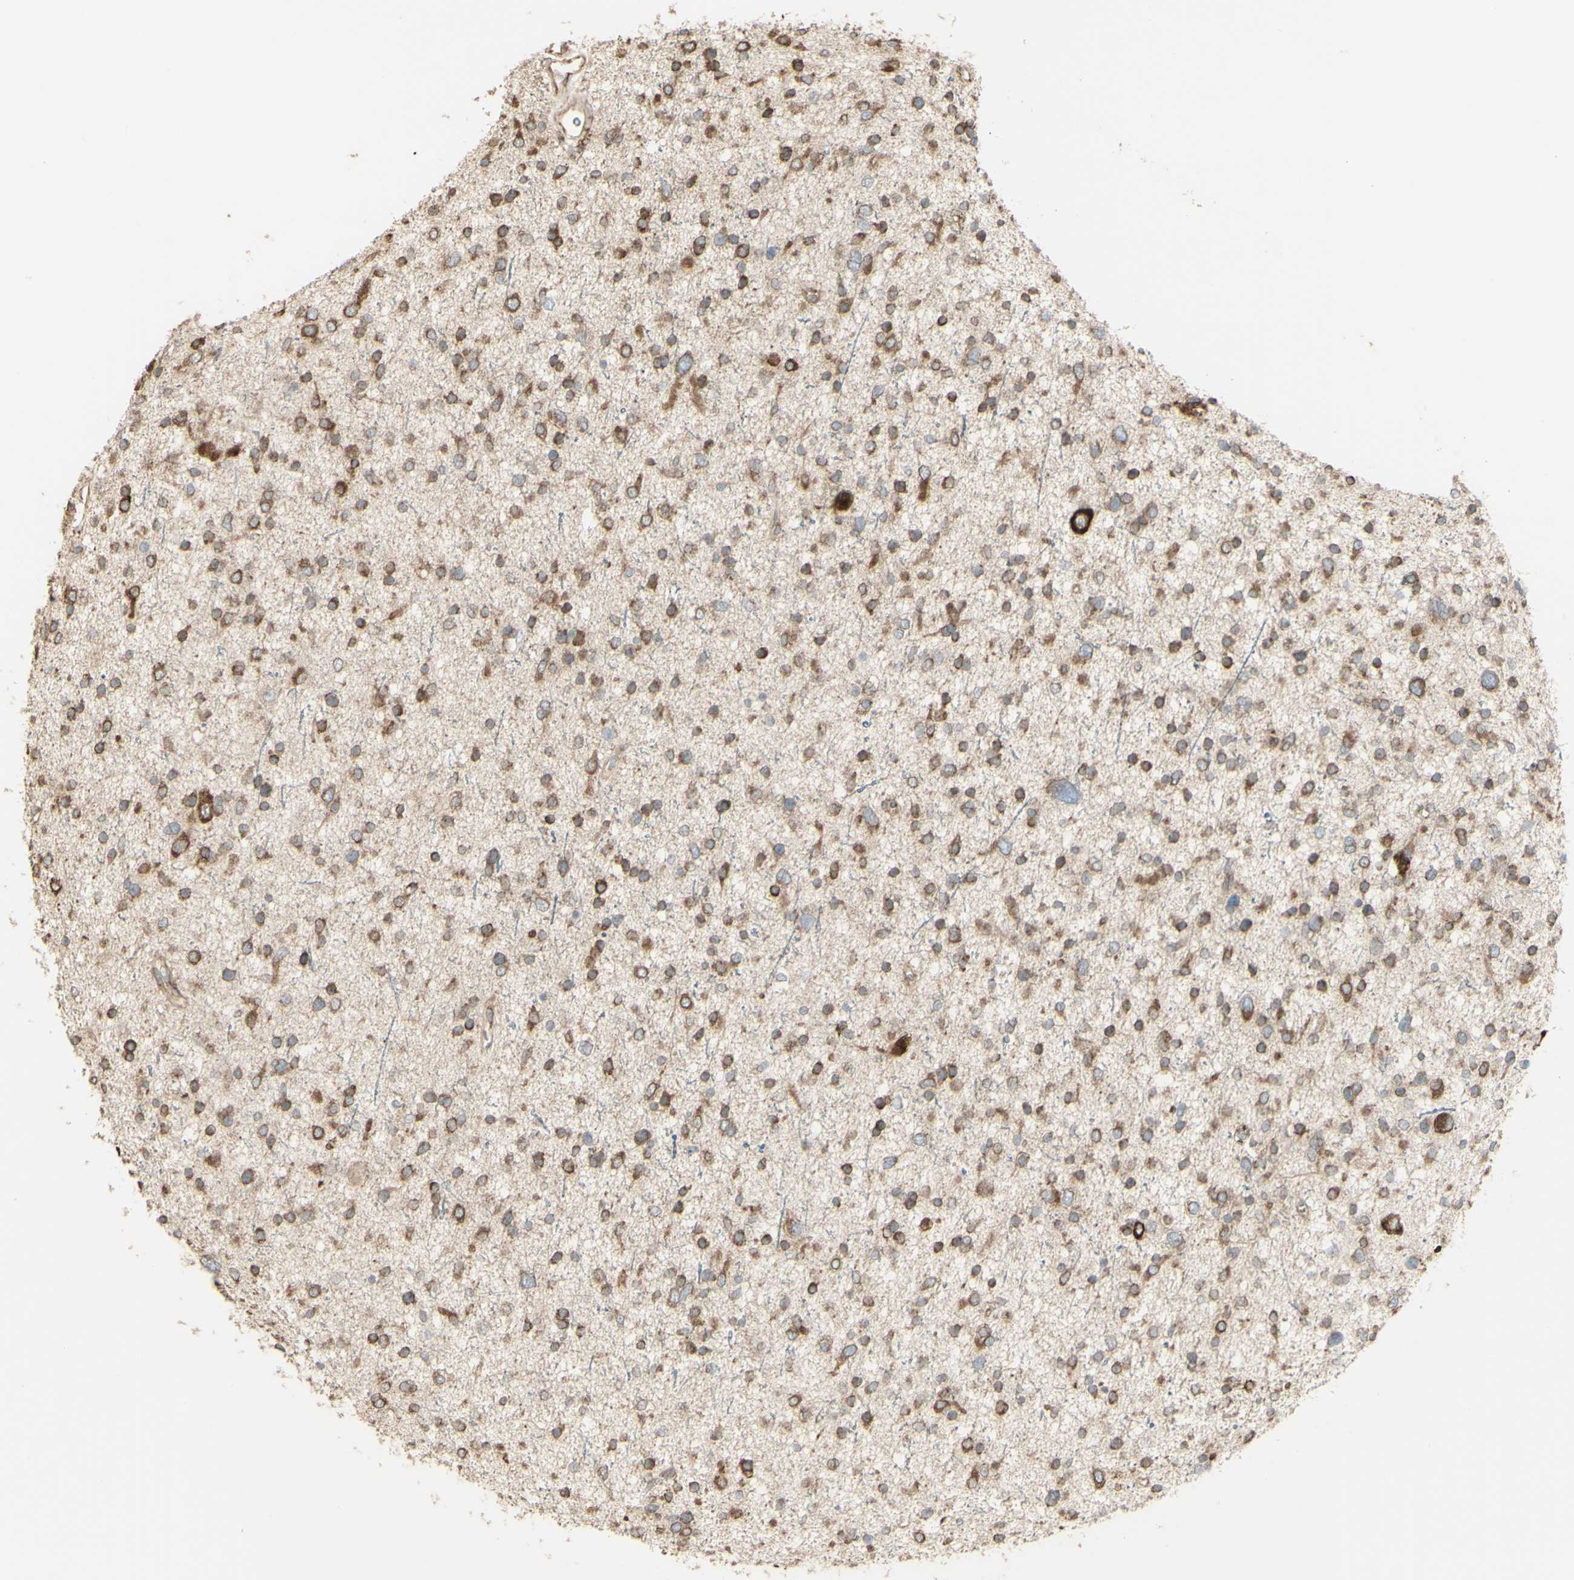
{"staining": {"intensity": "moderate", "quantity": ">75%", "location": "cytoplasmic/membranous"}, "tissue": "glioma", "cell_type": "Tumor cells", "image_type": "cancer", "snomed": [{"axis": "morphology", "description": "Glioma, malignant, Low grade"}, {"axis": "topography", "description": "Brain"}], "caption": "There is medium levels of moderate cytoplasmic/membranous positivity in tumor cells of low-grade glioma (malignant), as demonstrated by immunohistochemical staining (brown color).", "gene": "EEF1B2", "patient": {"sex": "female", "age": 37}}